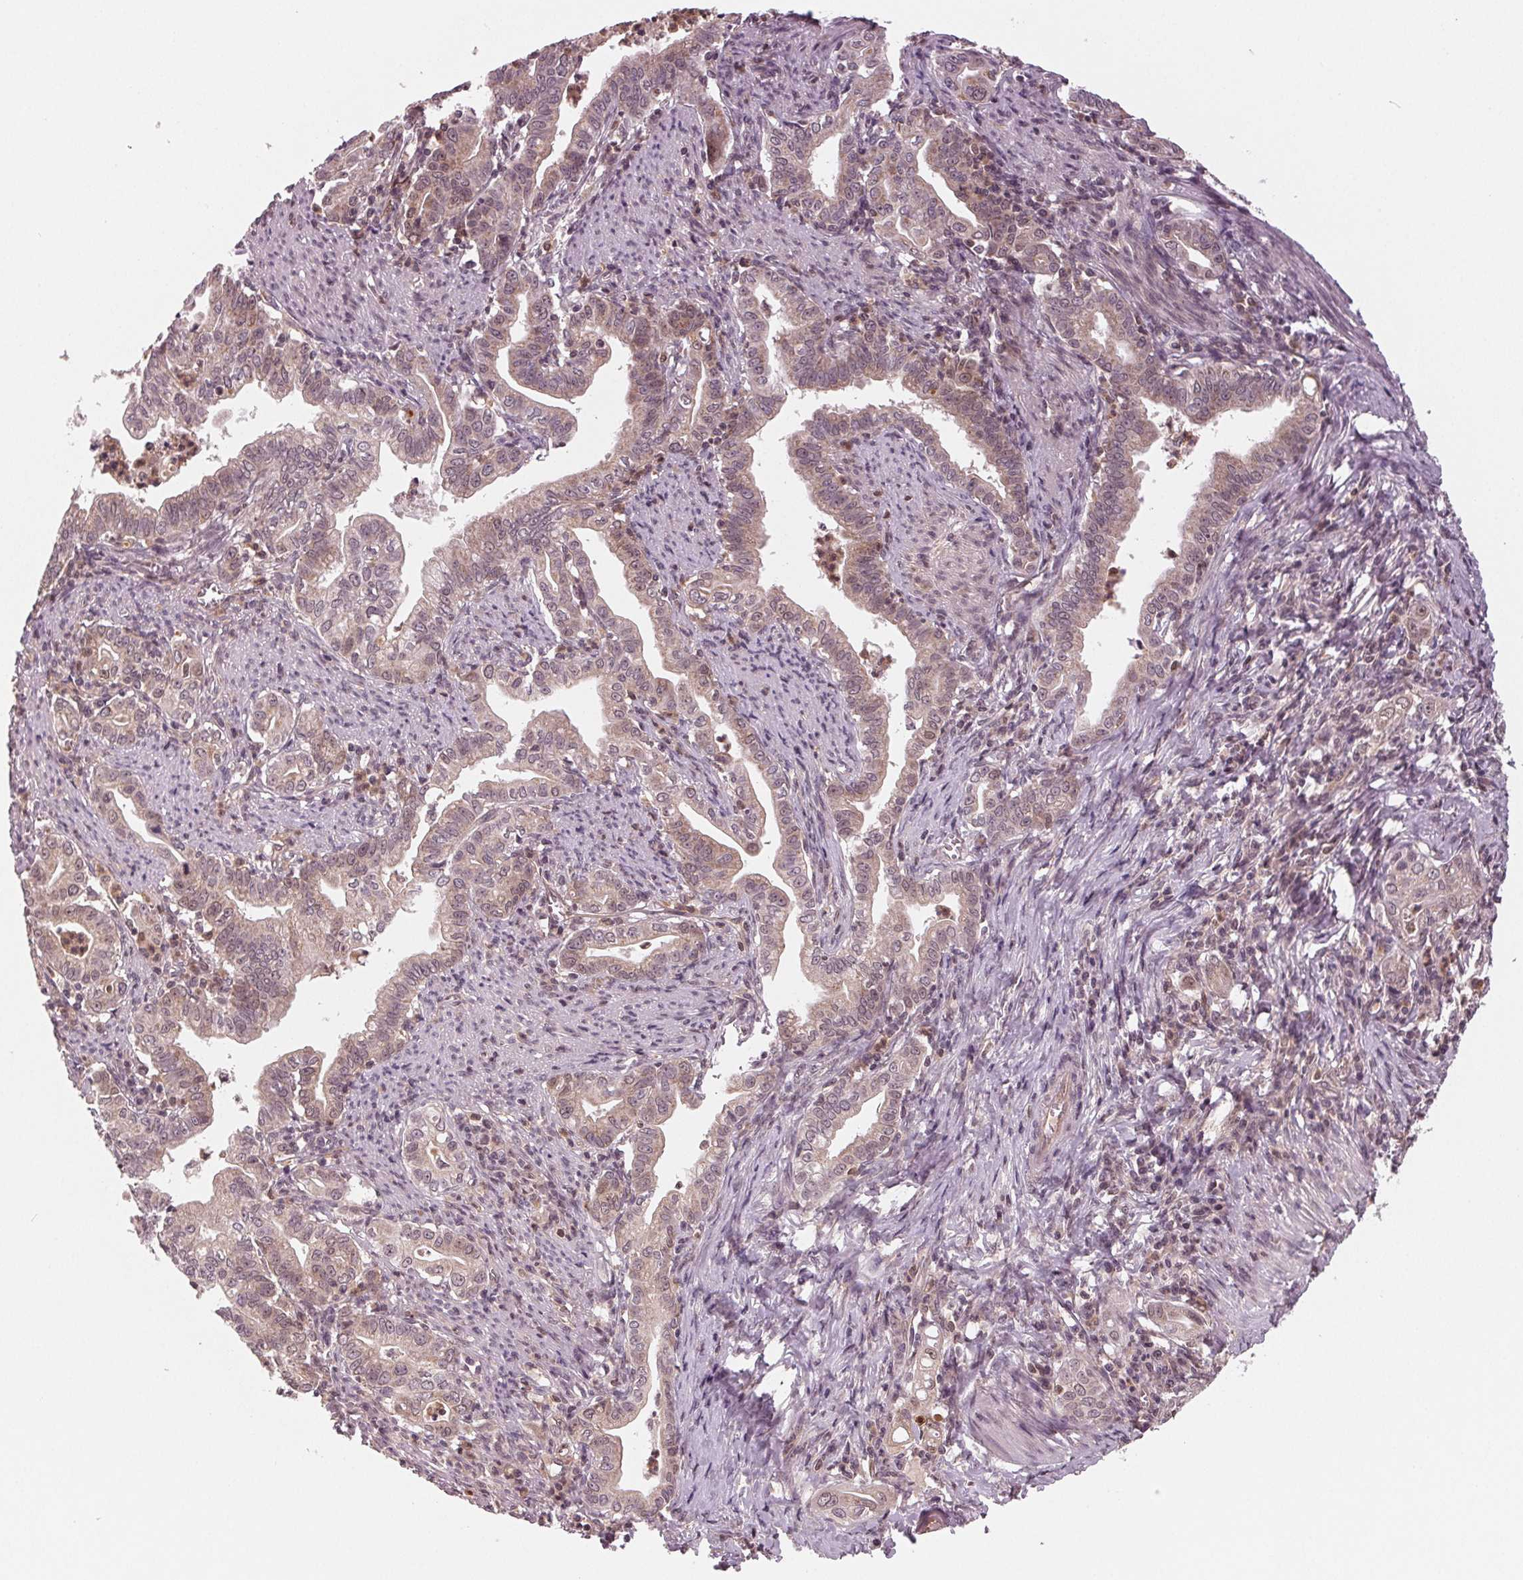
{"staining": {"intensity": "moderate", "quantity": "25%-75%", "location": "cytoplasmic/membranous,nuclear"}, "tissue": "stomach cancer", "cell_type": "Tumor cells", "image_type": "cancer", "snomed": [{"axis": "morphology", "description": "Adenocarcinoma, NOS"}, {"axis": "topography", "description": "Stomach, upper"}], "caption": "High-power microscopy captured an immunohistochemistry (IHC) image of stomach cancer (adenocarcinoma), revealing moderate cytoplasmic/membranous and nuclear expression in about 25%-75% of tumor cells. Immunohistochemistry stains the protein in brown and the nuclei are stained blue.", "gene": "STAT3", "patient": {"sex": "female", "age": 79}}